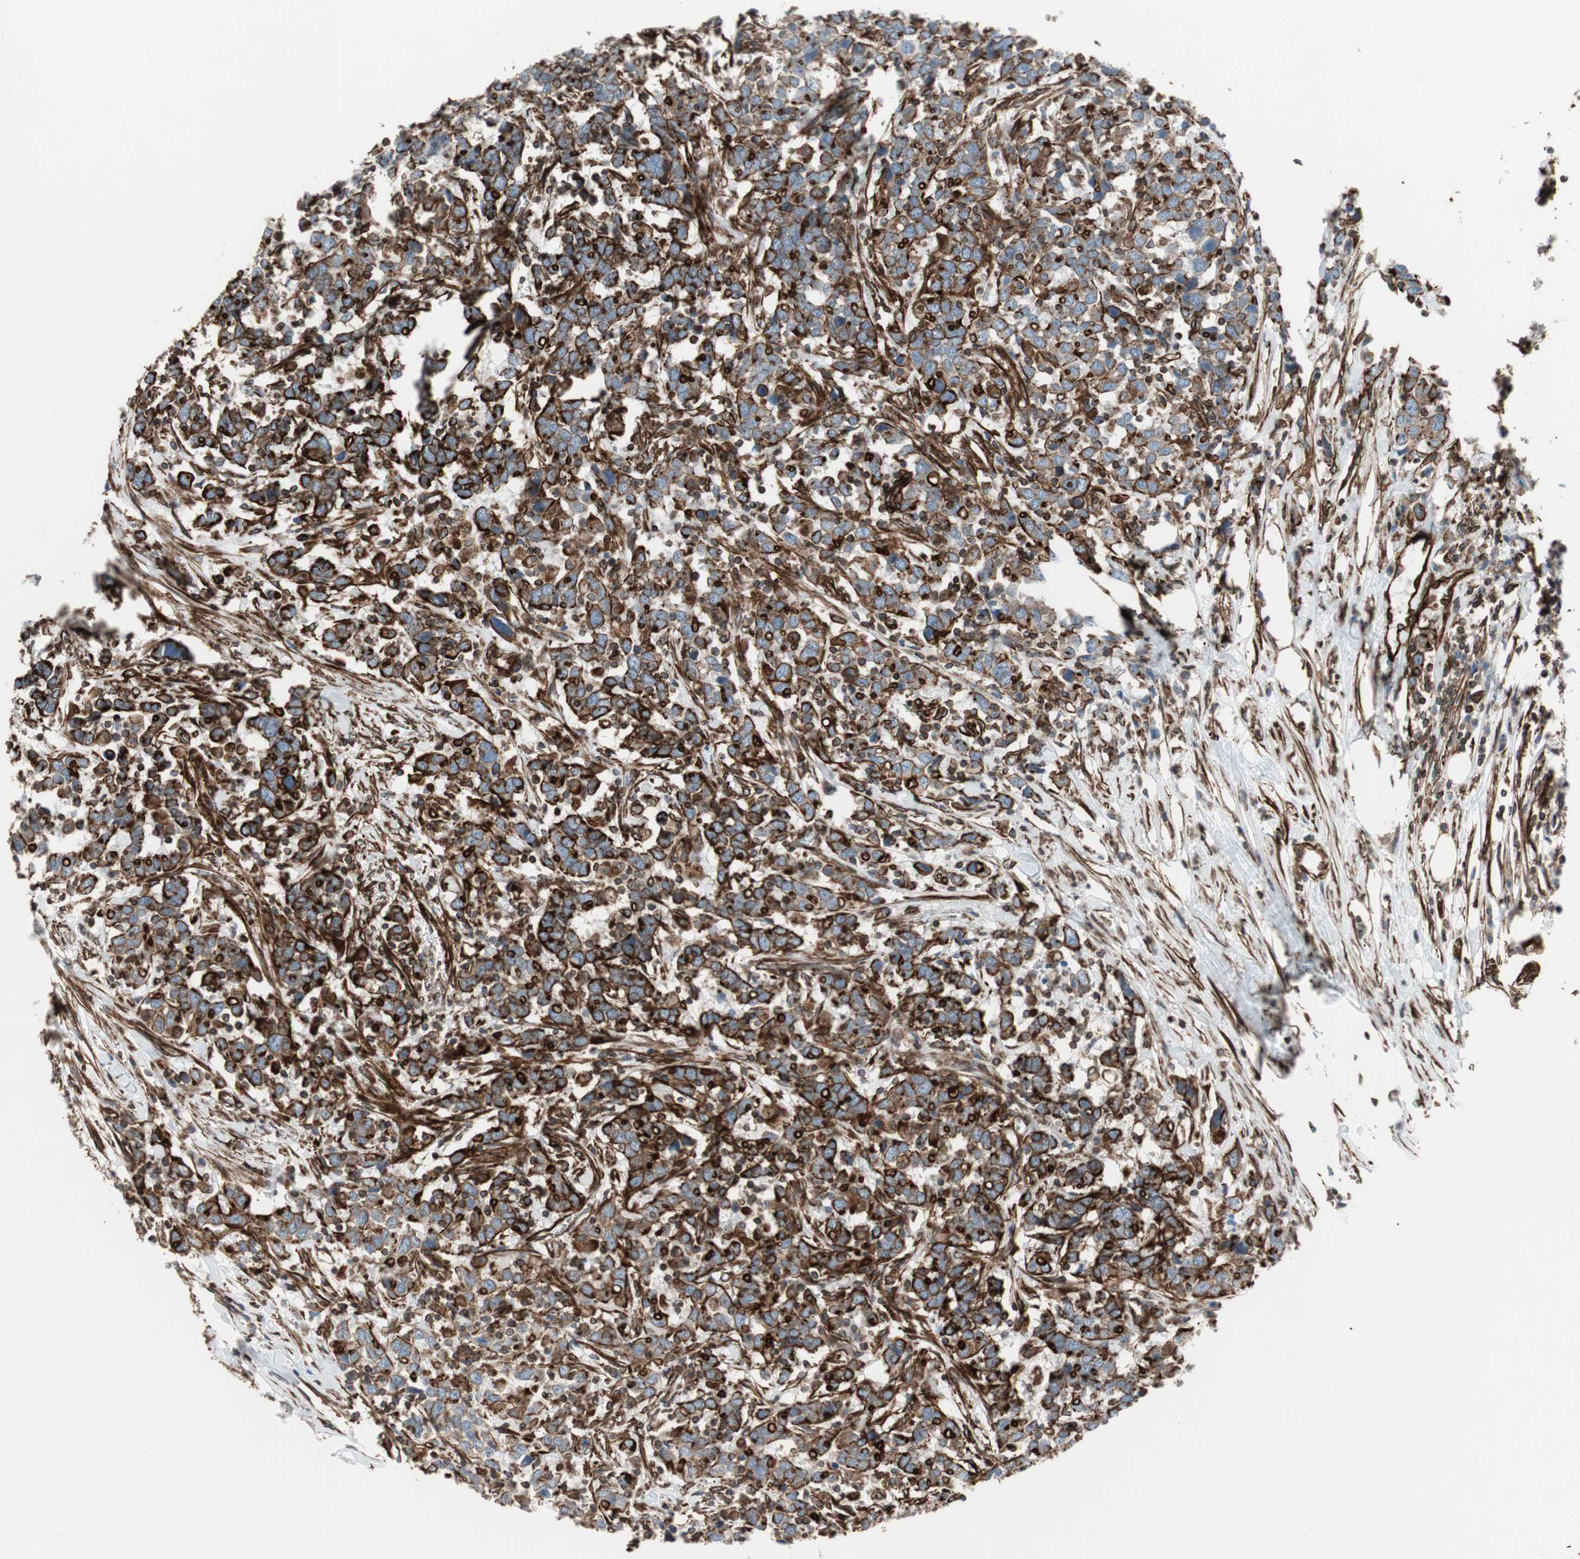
{"staining": {"intensity": "strong", "quantity": ">75%", "location": "cytoplasmic/membranous"}, "tissue": "urothelial cancer", "cell_type": "Tumor cells", "image_type": "cancer", "snomed": [{"axis": "morphology", "description": "Urothelial carcinoma, High grade"}, {"axis": "topography", "description": "Urinary bladder"}], "caption": "This image displays immunohistochemistry staining of human urothelial cancer, with high strong cytoplasmic/membranous positivity in approximately >75% of tumor cells.", "gene": "TCTA", "patient": {"sex": "male", "age": 61}}